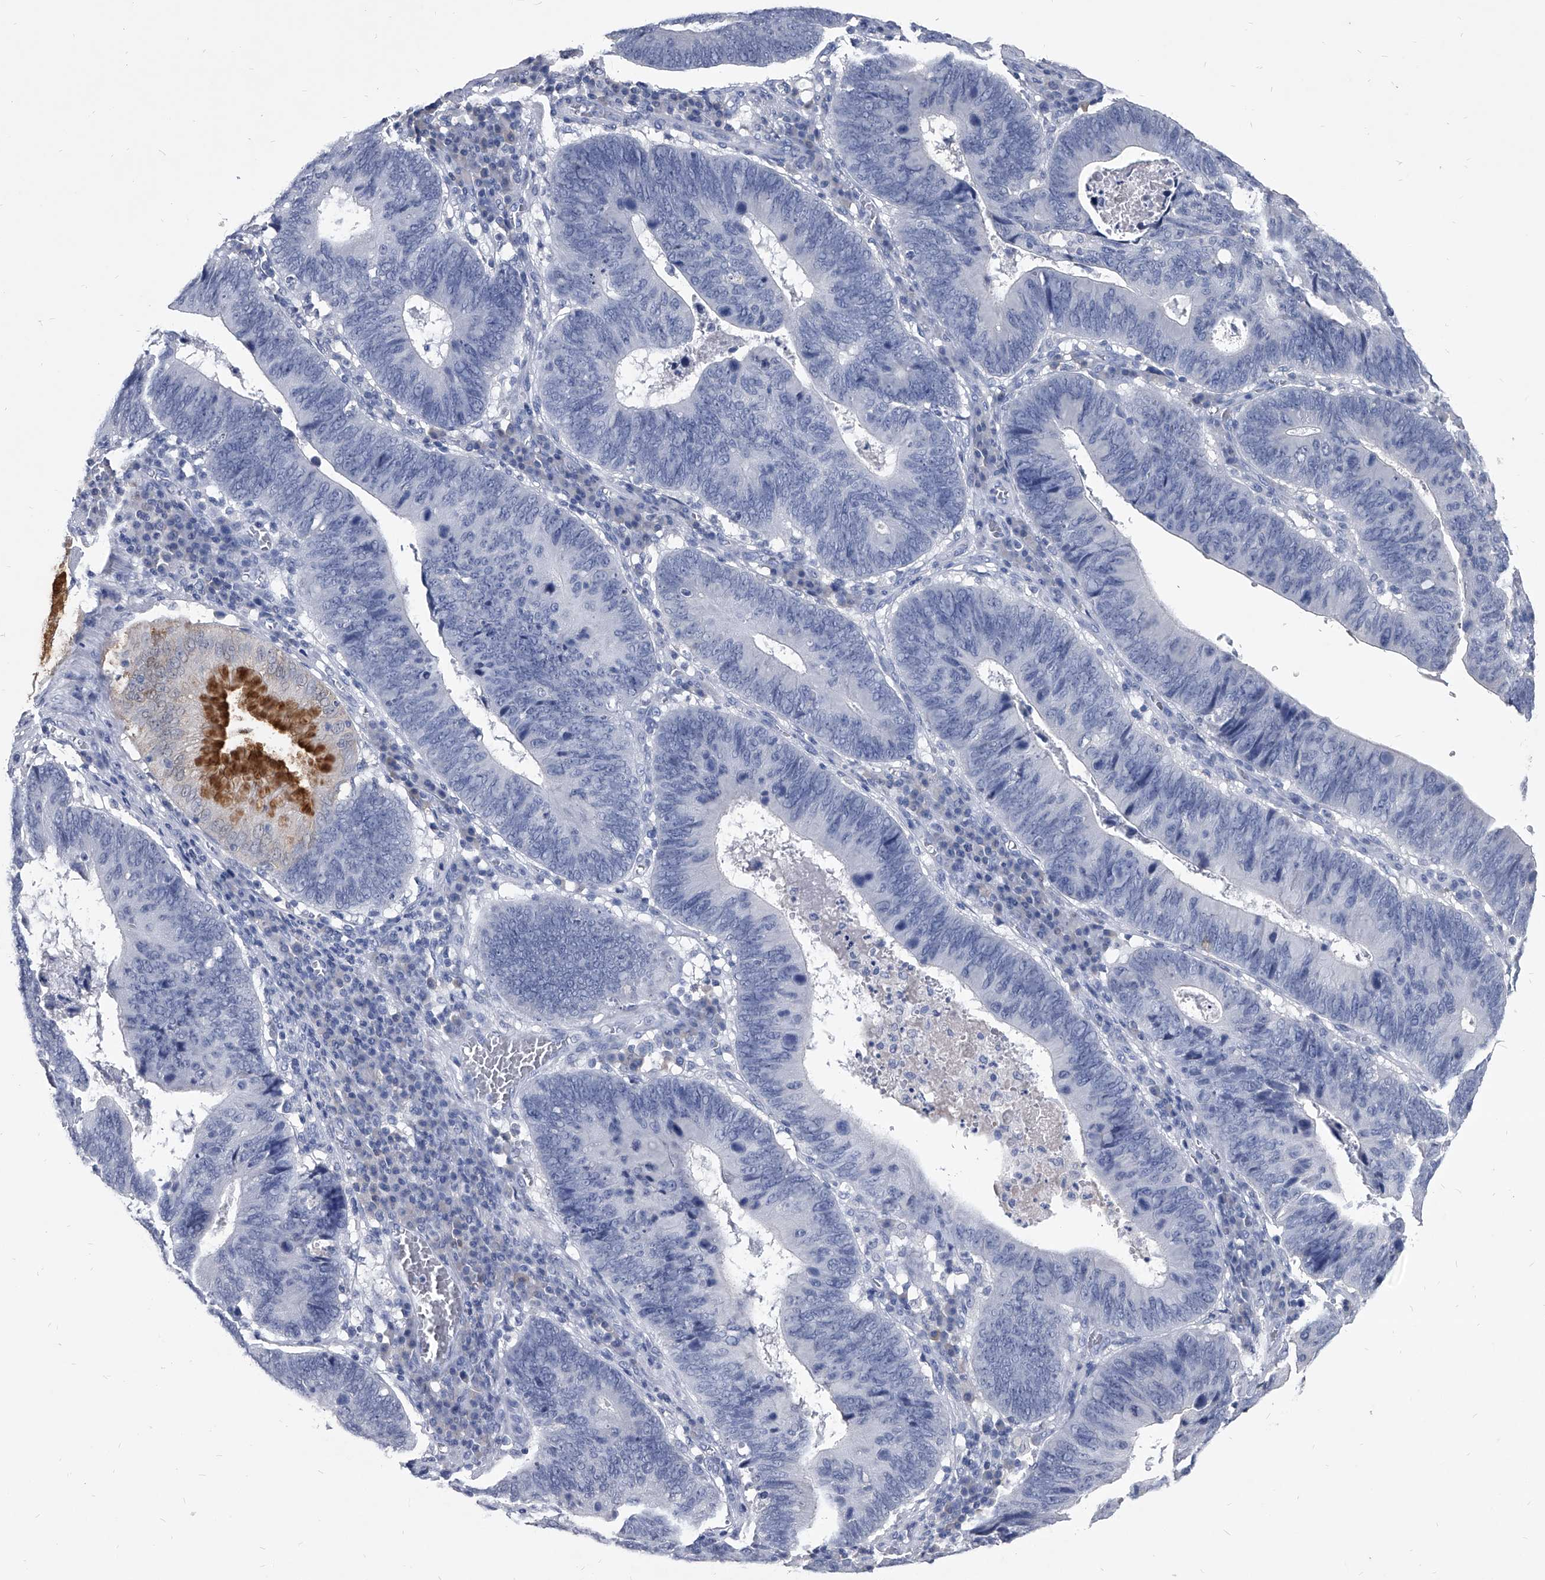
{"staining": {"intensity": "negative", "quantity": "none", "location": "none"}, "tissue": "stomach cancer", "cell_type": "Tumor cells", "image_type": "cancer", "snomed": [{"axis": "morphology", "description": "Adenocarcinoma, NOS"}, {"axis": "topography", "description": "Stomach"}], "caption": "IHC micrograph of stomach cancer stained for a protein (brown), which exhibits no positivity in tumor cells.", "gene": "BCAS1", "patient": {"sex": "male", "age": 59}}